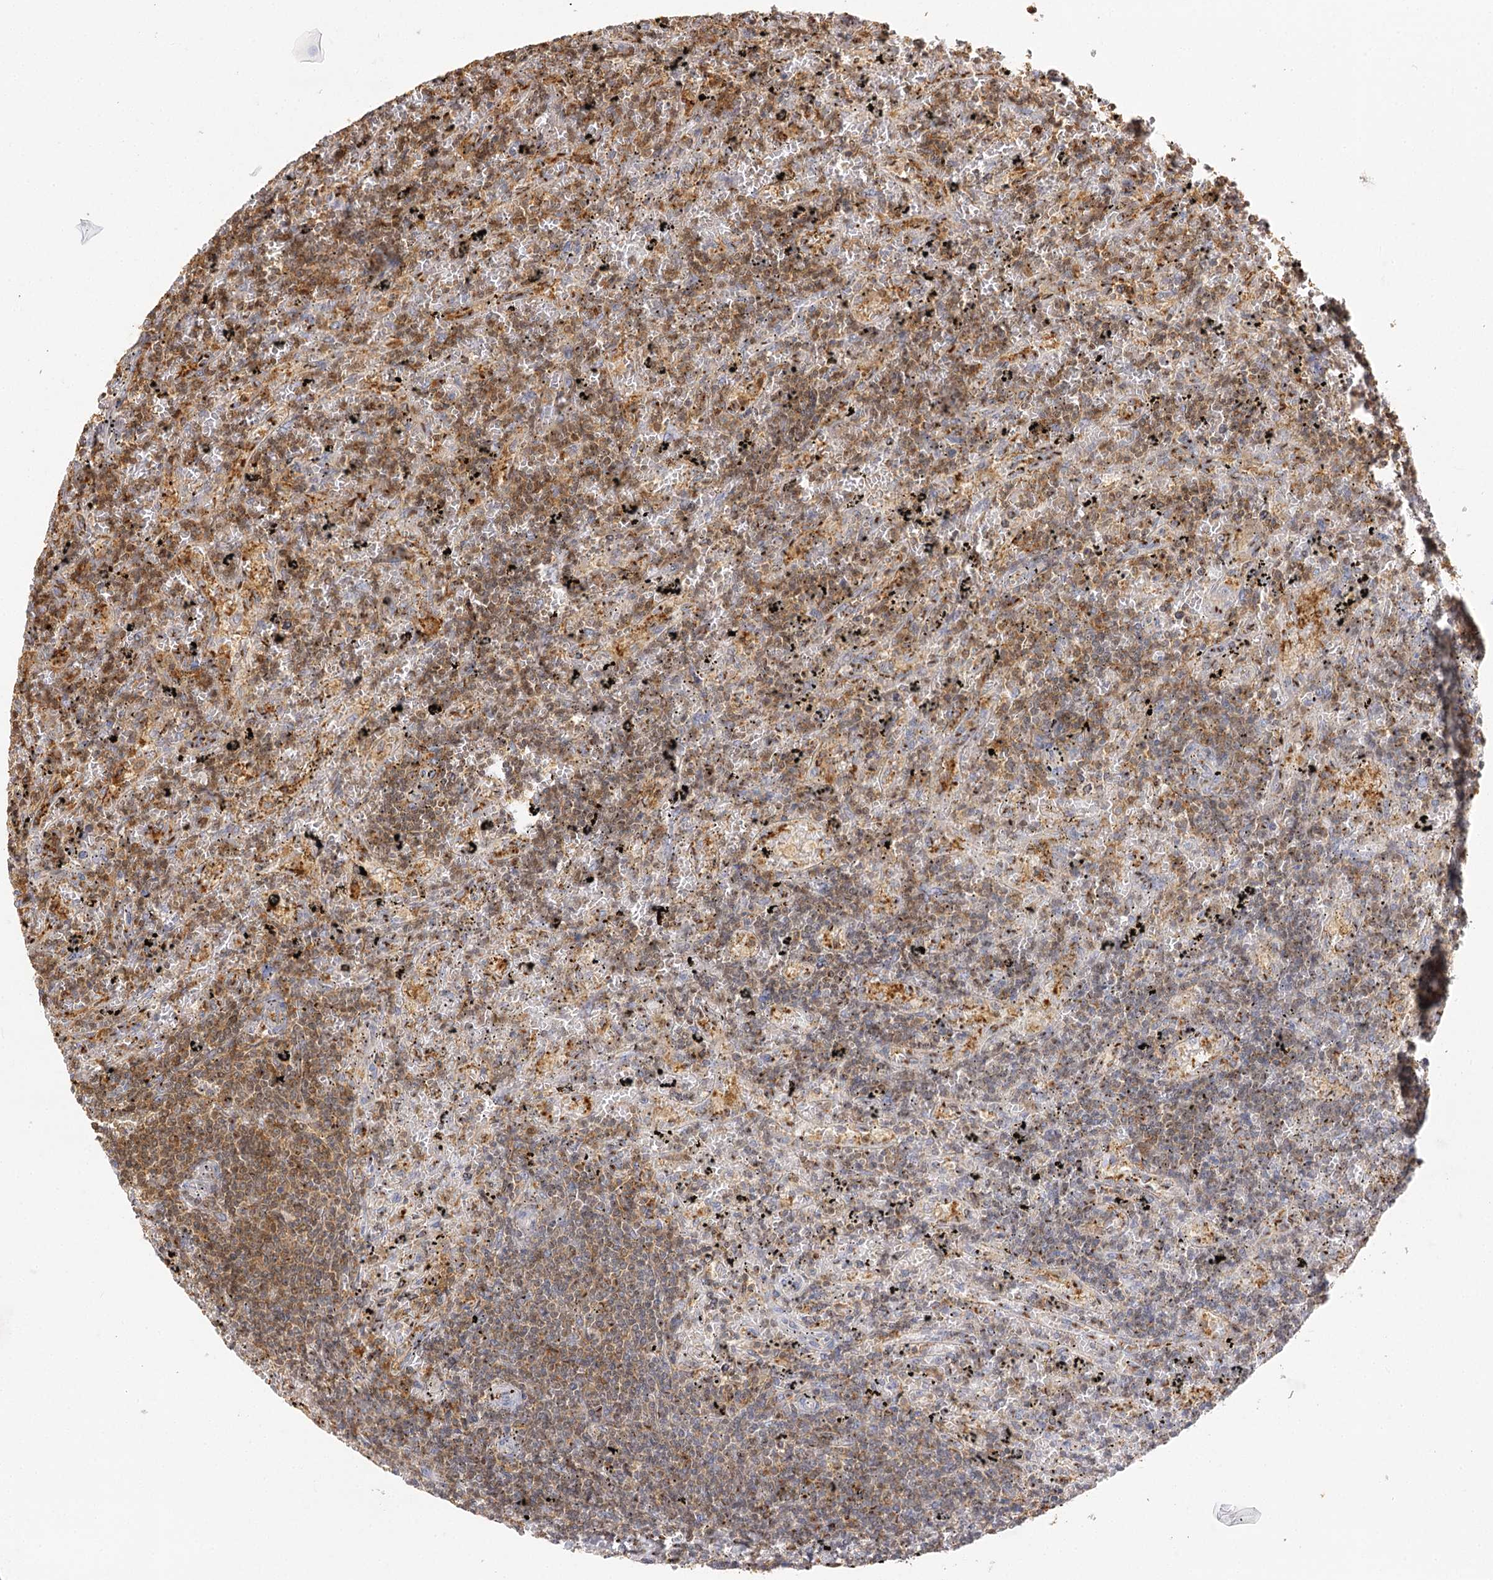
{"staining": {"intensity": "moderate", "quantity": "25%-75%", "location": "cytoplasmic/membranous"}, "tissue": "lymphoma", "cell_type": "Tumor cells", "image_type": "cancer", "snomed": [{"axis": "morphology", "description": "Malignant lymphoma, non-Hodgkin's type, Low grade"}, {"axis": "topography", "description": "Spleen"}], "caption": "Lymphoma was stained to show a protein in brown. There is medium levels of moderate cytoplasmic/membranous expression in approximately 25%-75% of tumor cells.", "gene": "SEC24B", "patient": {"sex": "male", "age": 76}}